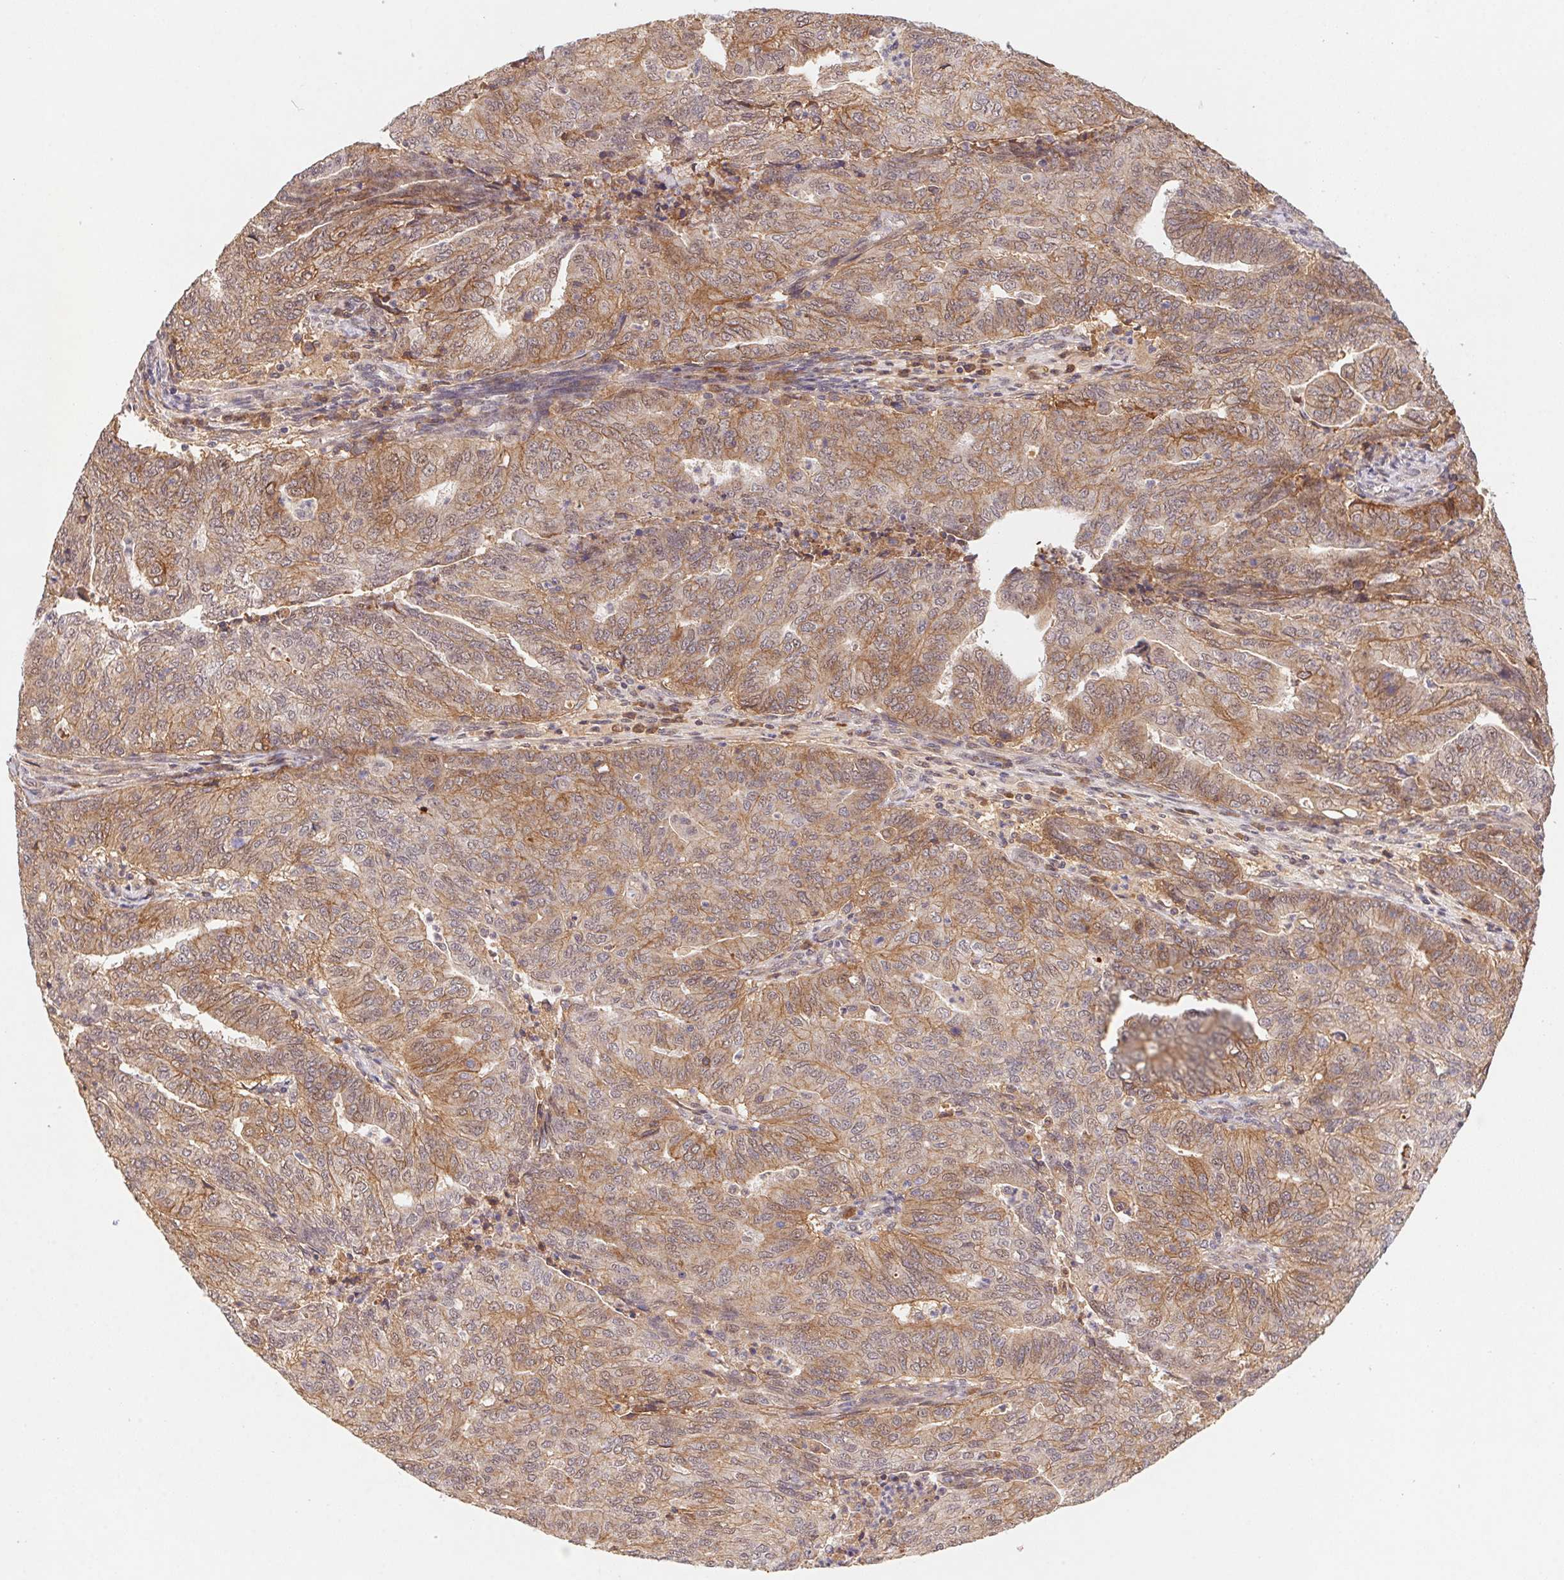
{"staining": {"intensity": "moderate", "quantity": ">75%", "location": "cytoplasmic/membranous"}, "tissue": "endometrial cancer", "cell_type": "Tumor cells", "image_type": "cancer", "snomed": [{"axis": "morphology", "description": "Adenocarcinoma, NOS"}, {"axis": "topography", "description": "Endometrium"}], "caption": "A medium amount of moderate cytoplasmic/membranous positivity is seen in about >75% of tumor cells in endometrial adenocarcinoma tissue. (DAB (3,3'-diaminobenzidine) IHC with brightfield microscopy, high magnification).", "gene": "SLC52A2", "patient": {"sex": "female", "age": 82}}